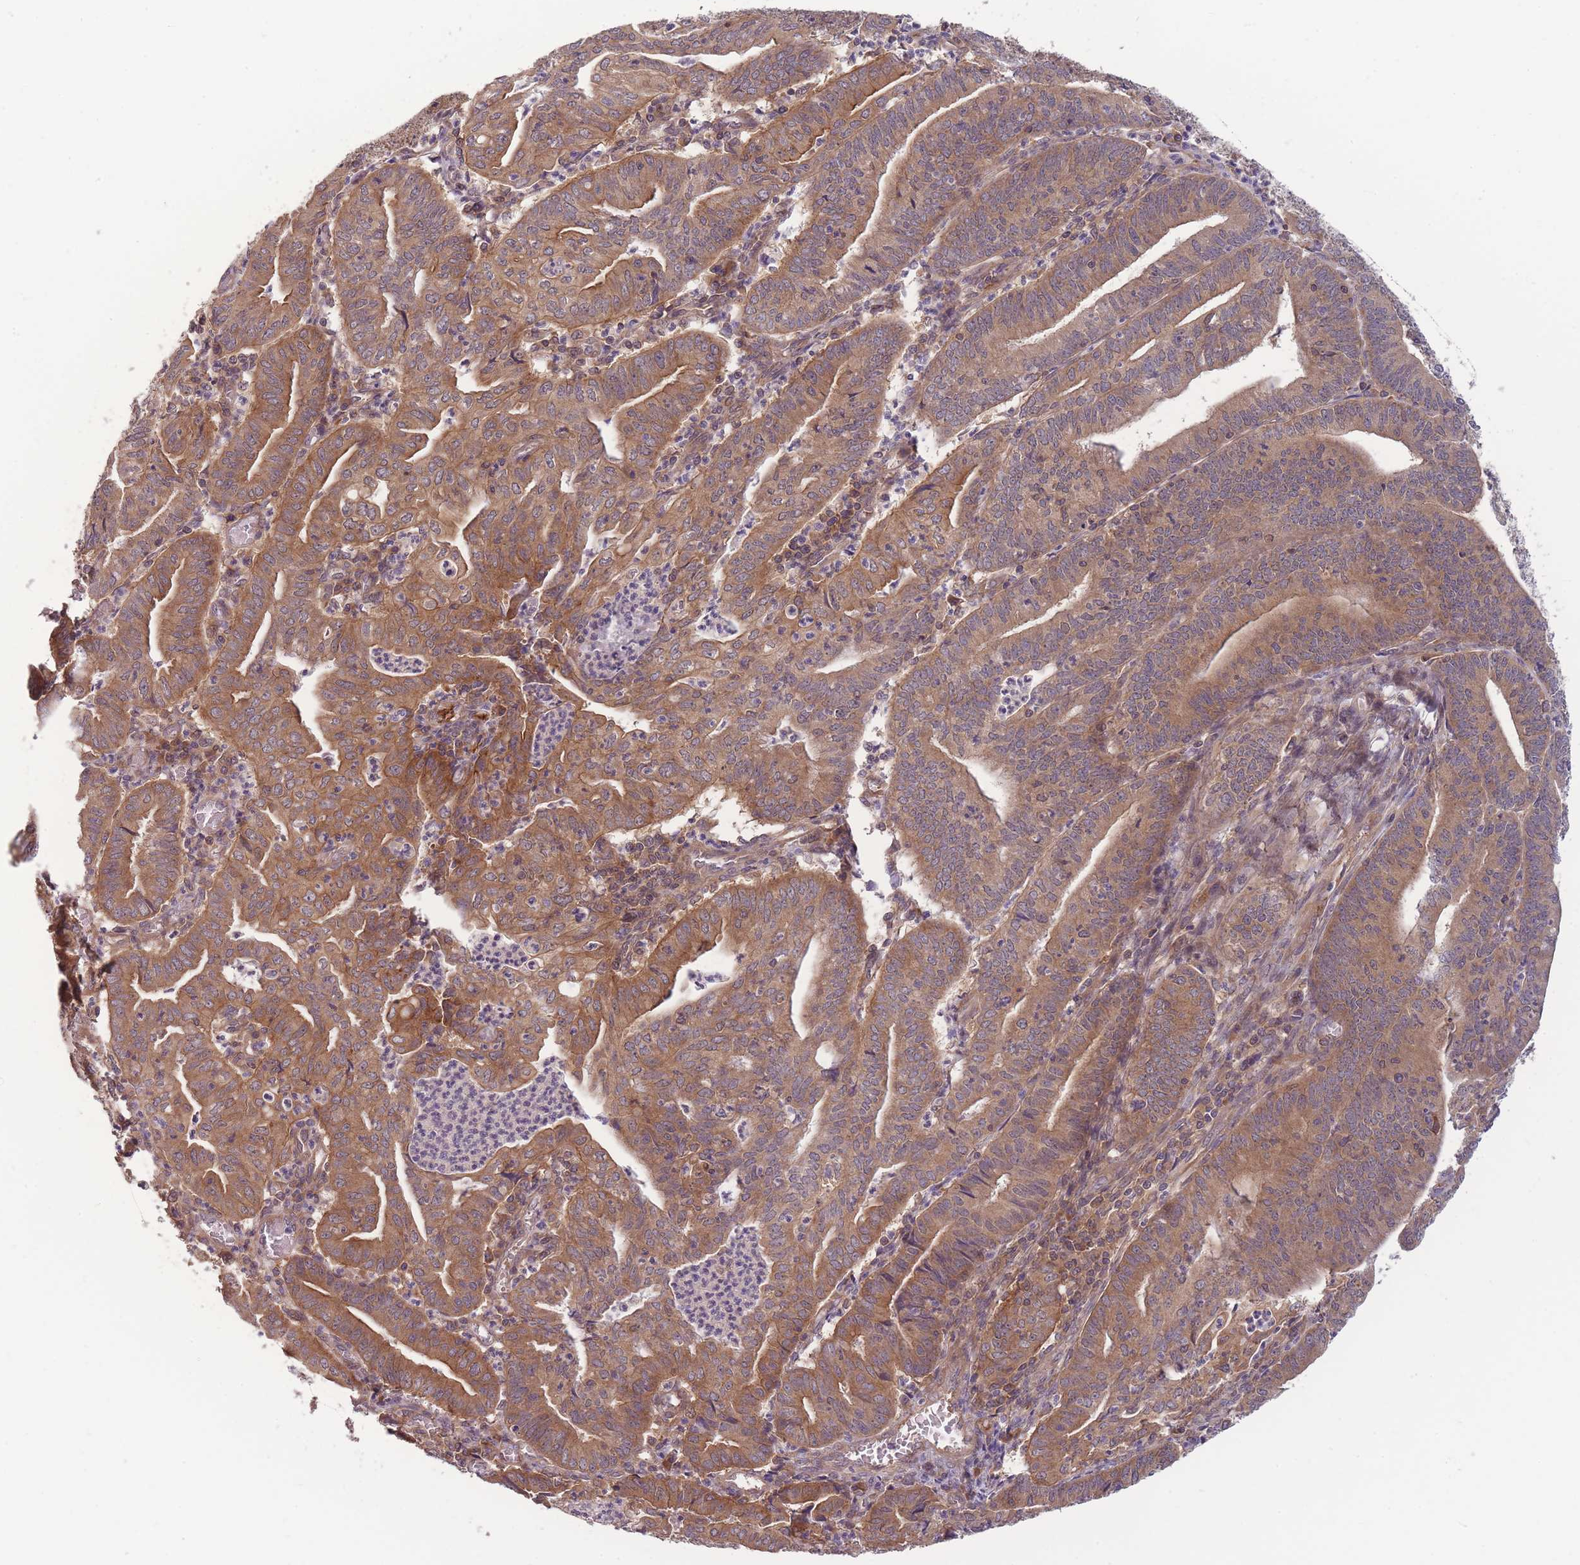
{"staining": {"intensity": "moderate", "quantity": ">75%", "location": "cytoplasmic/membranous"}, "tissue": "endometrial cancer", "cell_type": "Tumor cells", "image_type": "cancer", "snomed": [{"axis": "morphology", "description": "Adenocarcinoma, NOS"}, {"axis": "topography", "description": "Endometrium"}], "caption": "Human endometrial cancer stained with a brown dye shows moderate cytoplasmic/membranous positive expression in about >75% of tumor cells.", "gene": "PFDN6", "patient": {"sex": "female", "age": 60}}